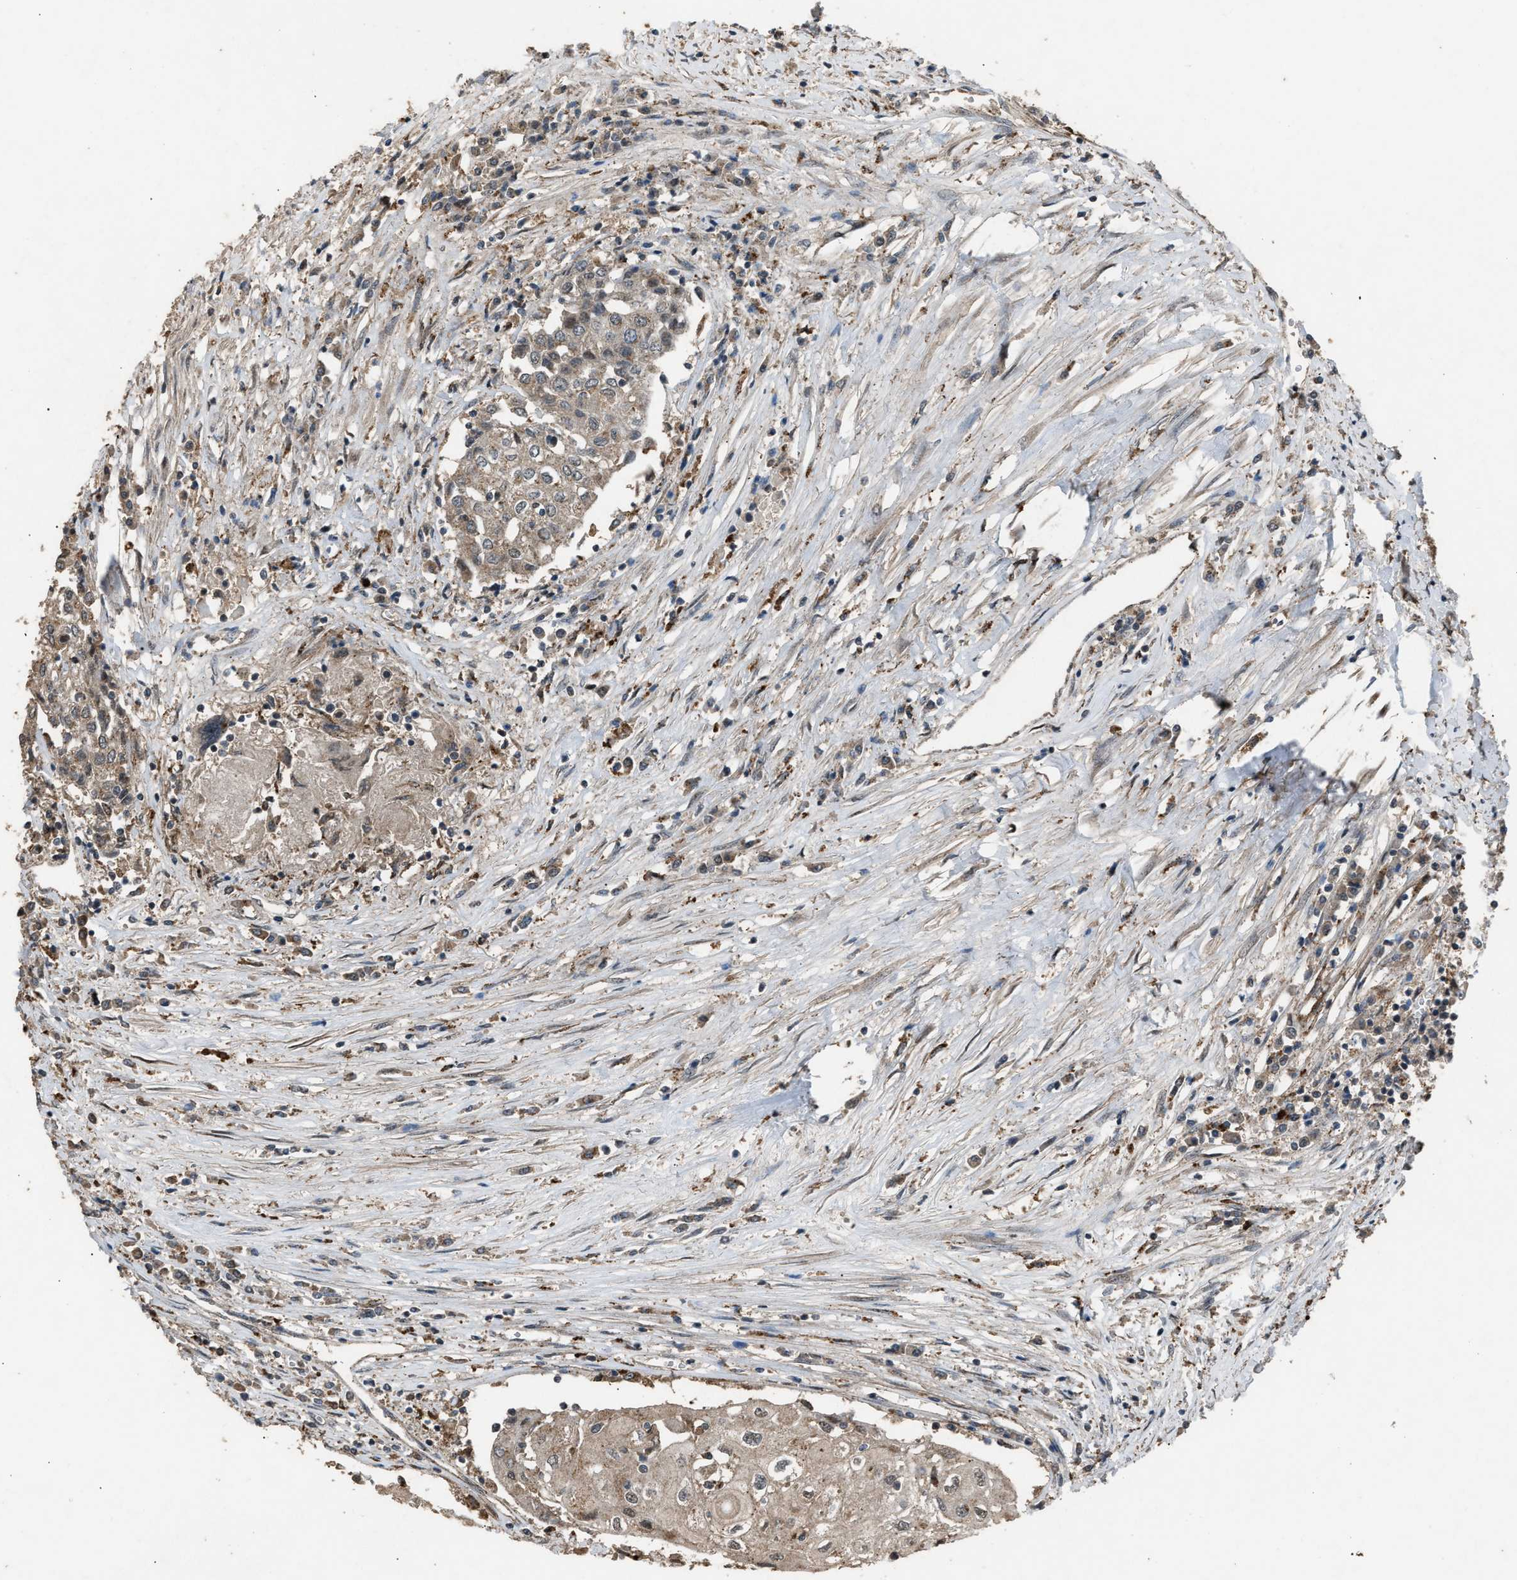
{"staining": {"intensity": "weak", "quantity": ">75%", "location": "cytoplasmic/membranous"}, "tissue": "urothelial cancer", "cell_type": "Tumor cells", "image_type": "cancer", "snomed": [{"axis": "morphology", "description": "Urothelial carcinoma, High grade"}, {"axis": "topography", "description": "Urinary bladder"}], "caption": "Immunohistochemical staining of human urothelial carcinoma (high-grade) exhibits low levels of weak cytoplasmic/membranous protein expression in approximately >75% of tumor cells. (DAB = brown stain, brightfield microscopy at high magnification).", "gene": "PSMD1", "patient": {"sex": "female", "age": 85}}